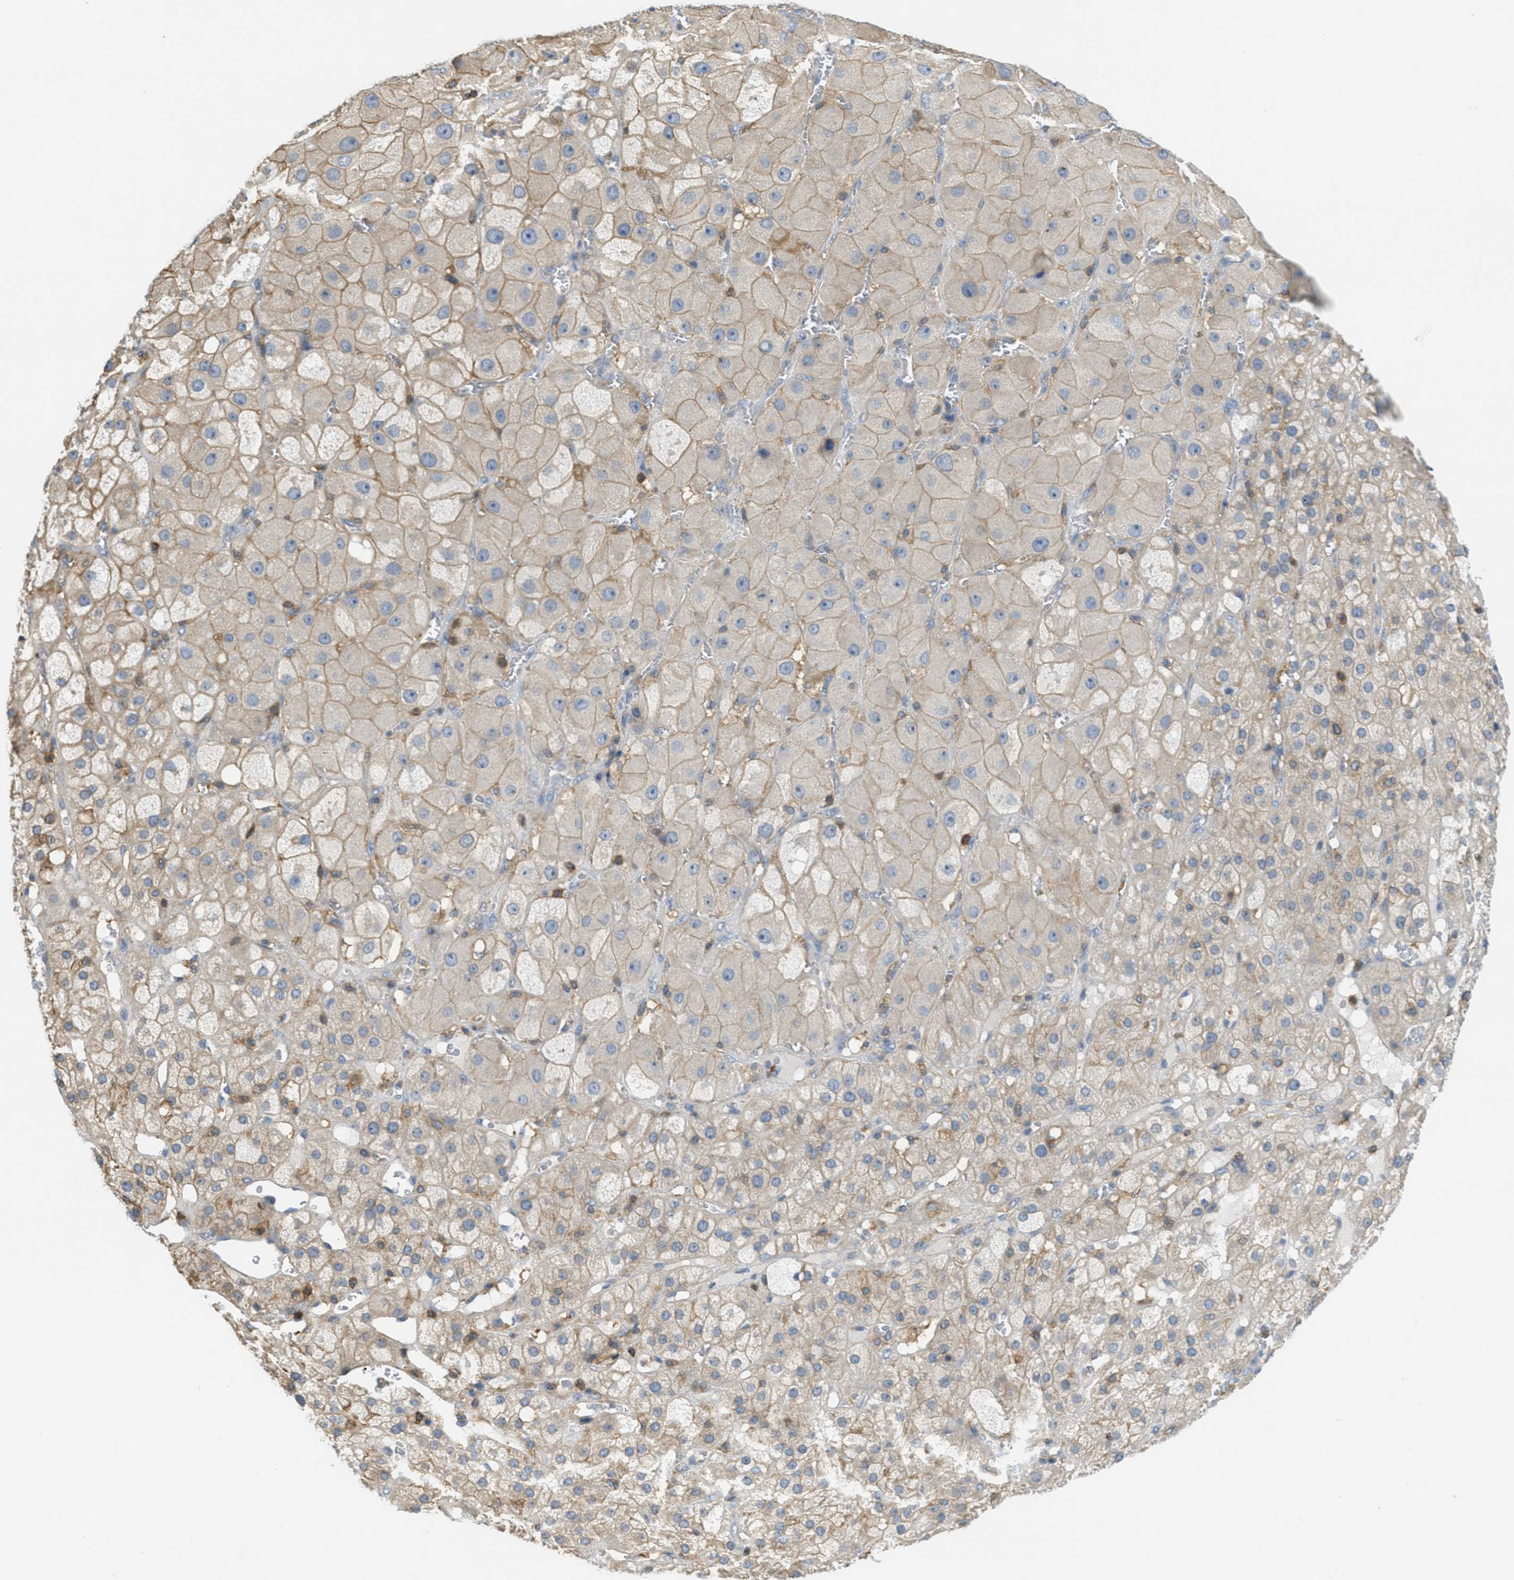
{"staining": {"intensity": "weak", "quantity": ">75%", "location": "cytoplasmic/membranous"}, "tissue": "adrenal gland", "cell_type": "Glandular cells", "image_type": "normal", "snomed": [{"axis": "morphology", "description": "Normal tissue, NOS"}, {"axis": "topography", "description": "Adrenal gland"}], "caption": "Immunohistochemical staining of benign adrenal gland displays weak cytoplasmic/membranous protein positivity in about >75% of glandular cells.", "gene": "GRIK2", "patient": {"sex": "female", "age": 47}}